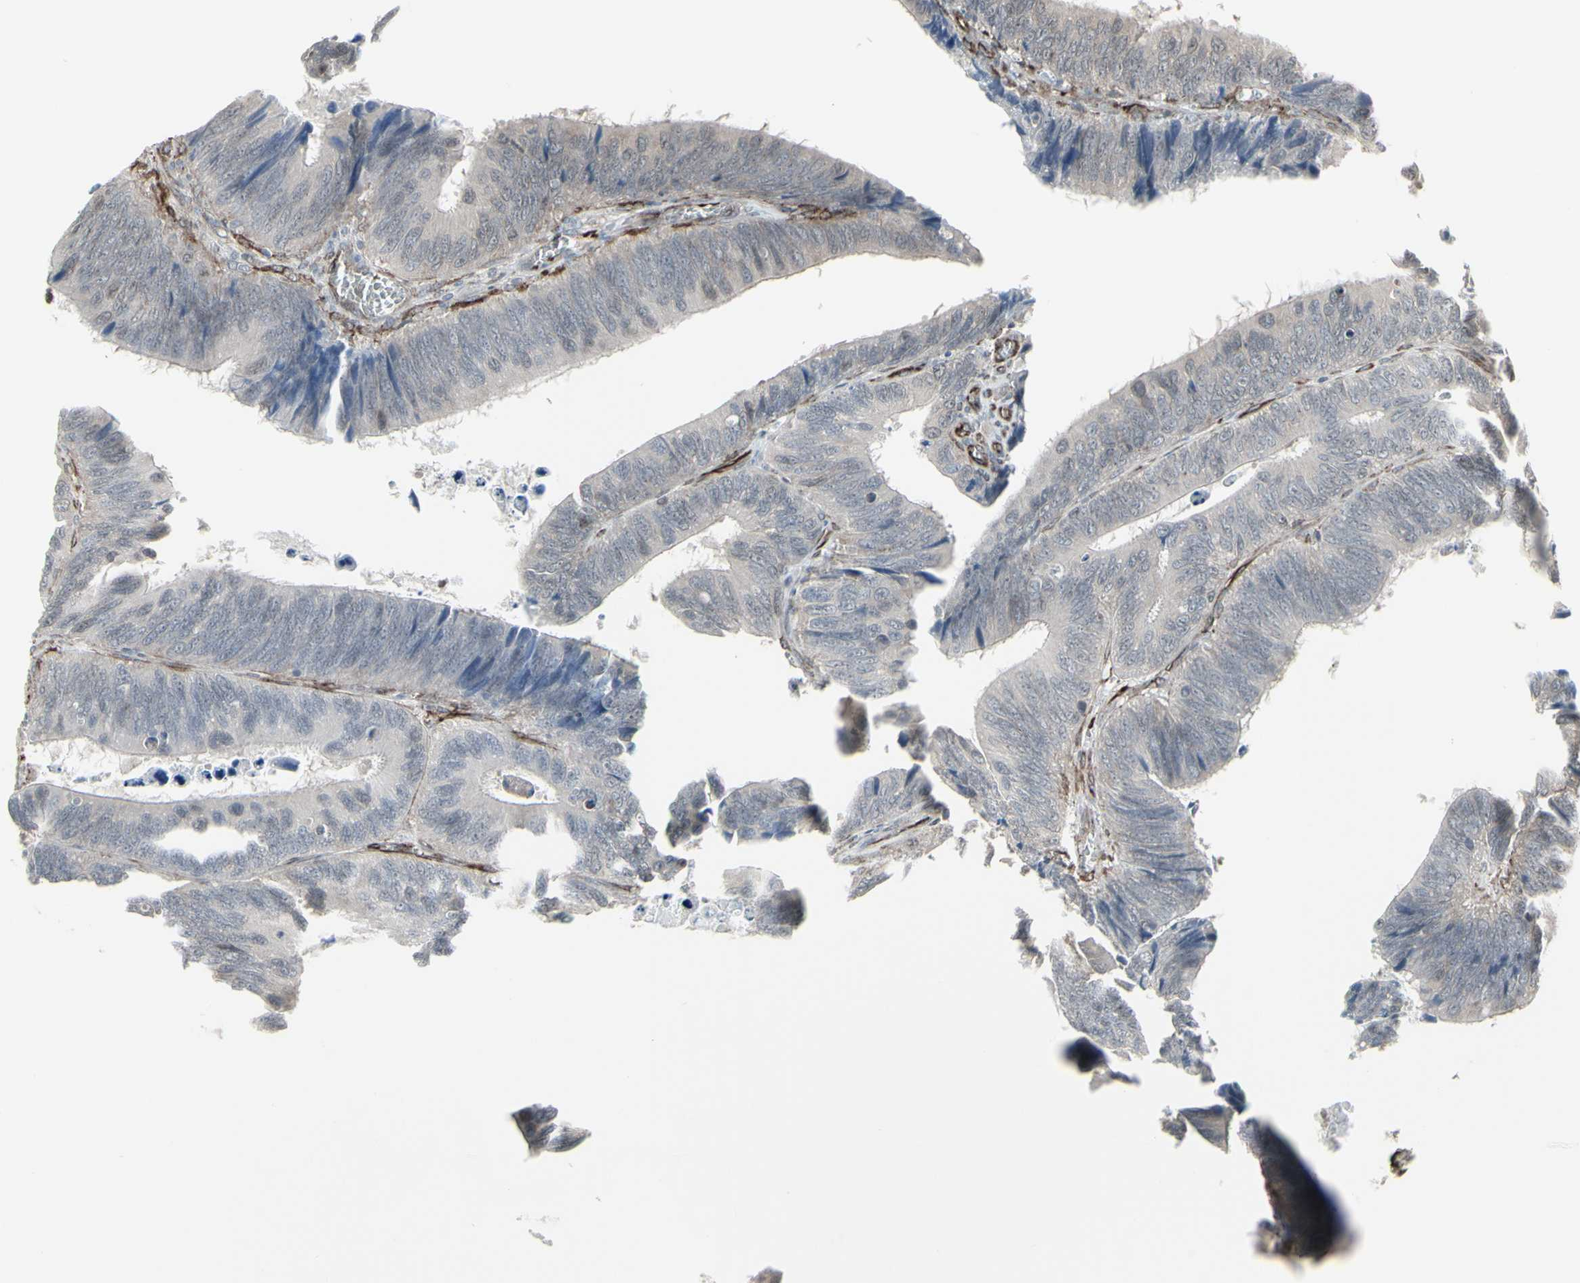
{"staining": {"intensity": "weak", "quantity": "25%-75%", "location": "cytoplasmic/membranous"}, "tissue": "colorectal cancer", "cell_type": "Tumor cells", "image_type": "cancer", "snomed": [{"axis": "morphology", "description": "Adenocarcinoma, NOS"}, {"axis": "topography", "description": "Colon"}], "caption": "A brown stain highlights weak cytoplasmic/membranous staining of a protein in adenocarcinoma (colorectal) tumor cells.", "gene": "DTX3L", "patient": {"sex": "male", "age": 72}}